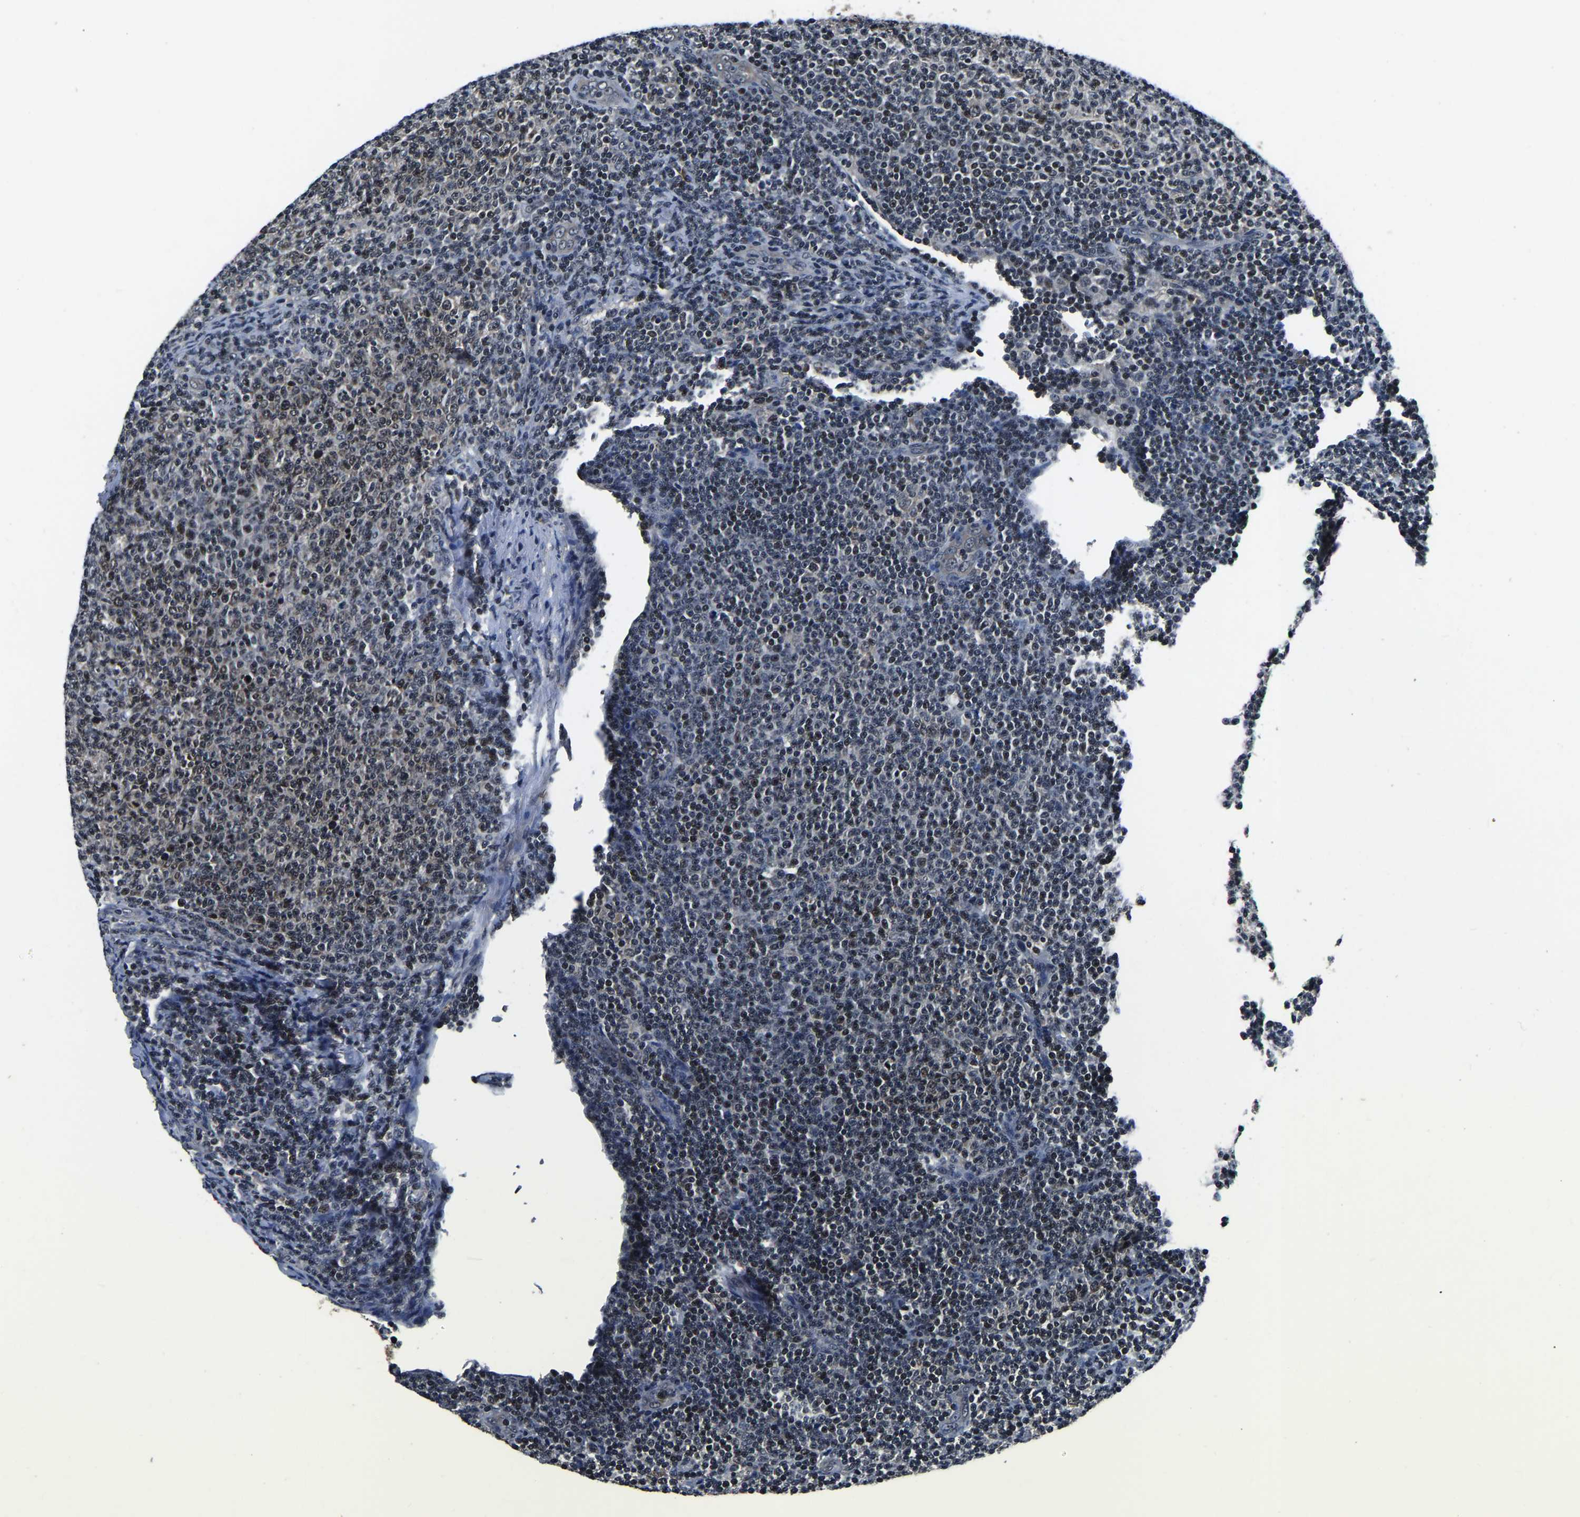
{"staining": {"intensity": "weak", "quantity": "<25%", "location": "nuclear"}, "tissue": "lymphoma", "cell_type": "Tumor cells", "image_type": "cancer", "snomed": [{"axis": "morphology", "description": "Malignant lymphoma, non-Hodgkin's type, Low grade"}, {"axis": "topography", "description": "Lymph node"}], "caption": "An IHC histopathology image of low-grade malignant lymphoma, non-Hodgkin's type is shown. There is no staining in tumor cells of low-grade malignant lymphoma, non-Hodgkin's type. (DAB immunohistochemistry (IHC) with hematoxylin counter stain).", "gene": "ANKIB1", "patient": {"sex": "male", "age": 66}}